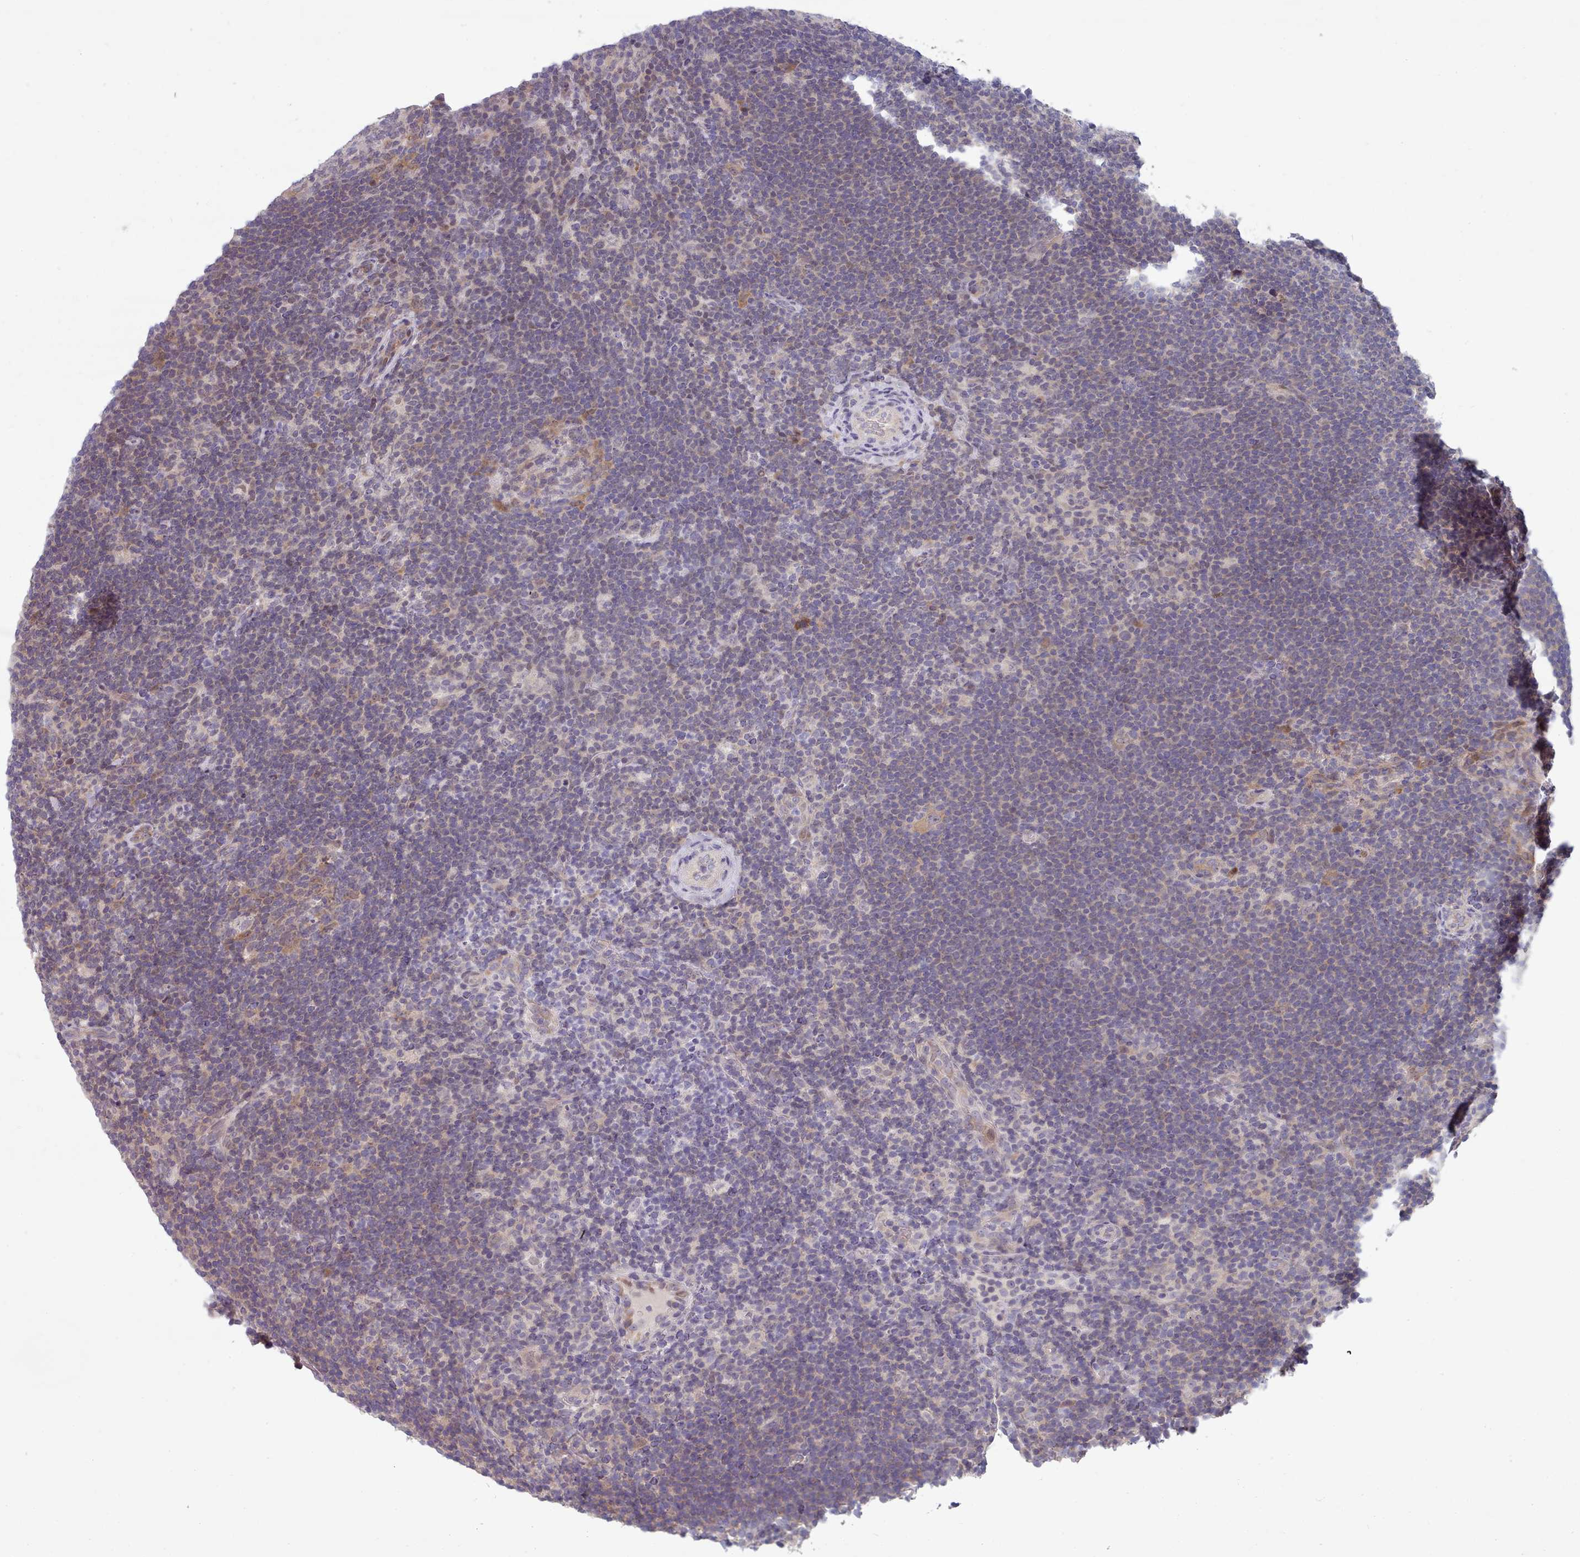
{"staining": {"intensity": "negative", "quantity": "none", "location": "none"}, "tissue": "lymphoma", "cell_type": "Tumor cells", "image_type": "cancer", "snomed": [{"axis": "morphology", "description": "Hodgkin's disease, NOS"}, {"axis": "topography", "description": "Lymph node"}], "caption": "Tumor cells show no significant protein staining in lymphoma. (Stains: DAB (3,3'-diaminobenzidine) immunohistochemistry (IHC) with hematoxylin counter stain, Microscopy: brightfield microscopy at high magnification).", "gene": "CLNS1A", "patient": {"sex": "female", "age": 57}}